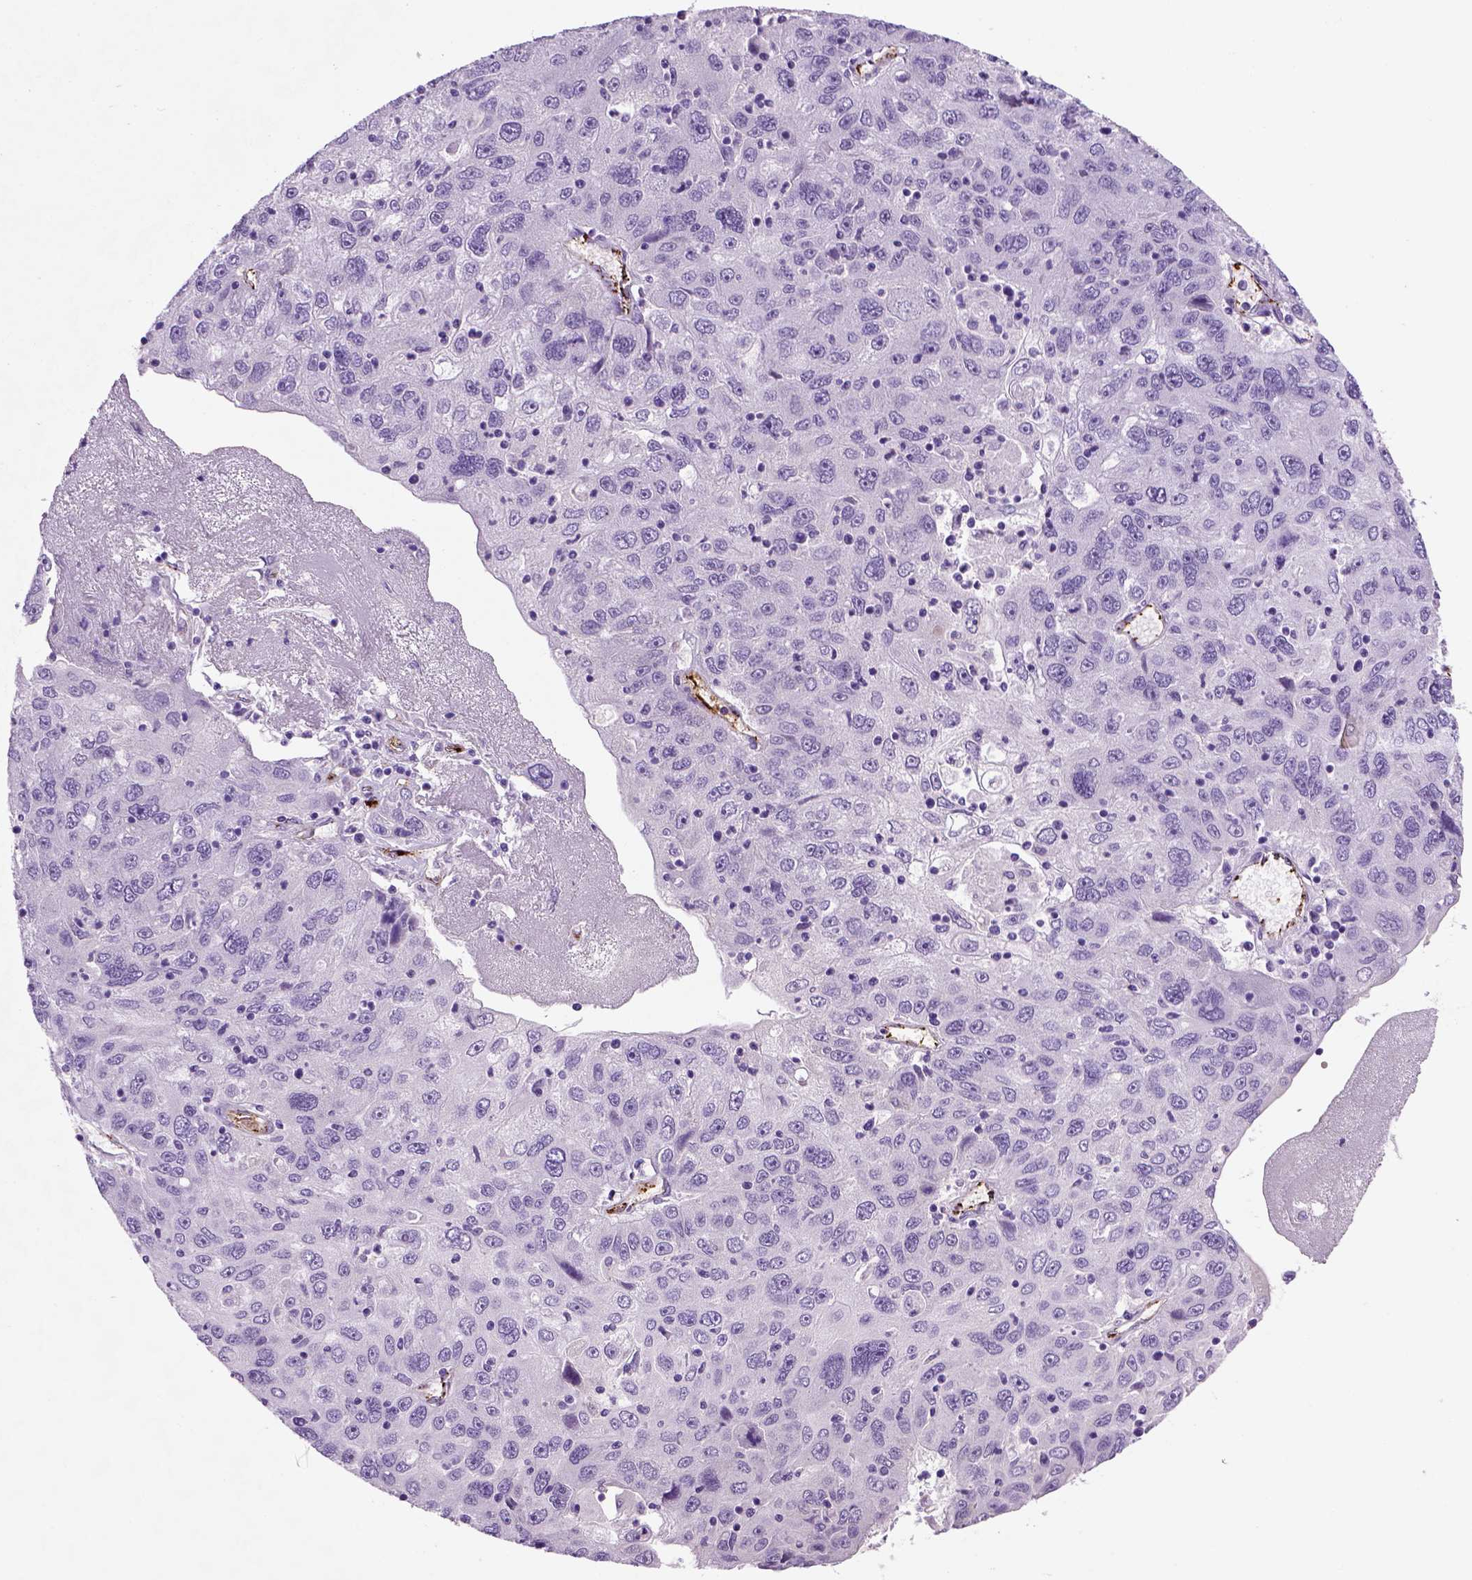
{"staining": {"intensity": "negative", "quantity": "none", "location": "none"}, "tissue": "stomach cancer", "cell_type": "Tumor cells", "image_type": "cancer", "snomed": [{"axis": "morphology", "description": "Adenocarcinoma, NOS"}, {"axis": "topography", "description": "Stomach"}], "caption": "DAB (3,3'-diaminobenzidine) immunohistochemical staining of human stomach cancer shows no significant expression in tumor cells.", "gene": "VWF", "patient": {"sex": "male", "age": 56}}